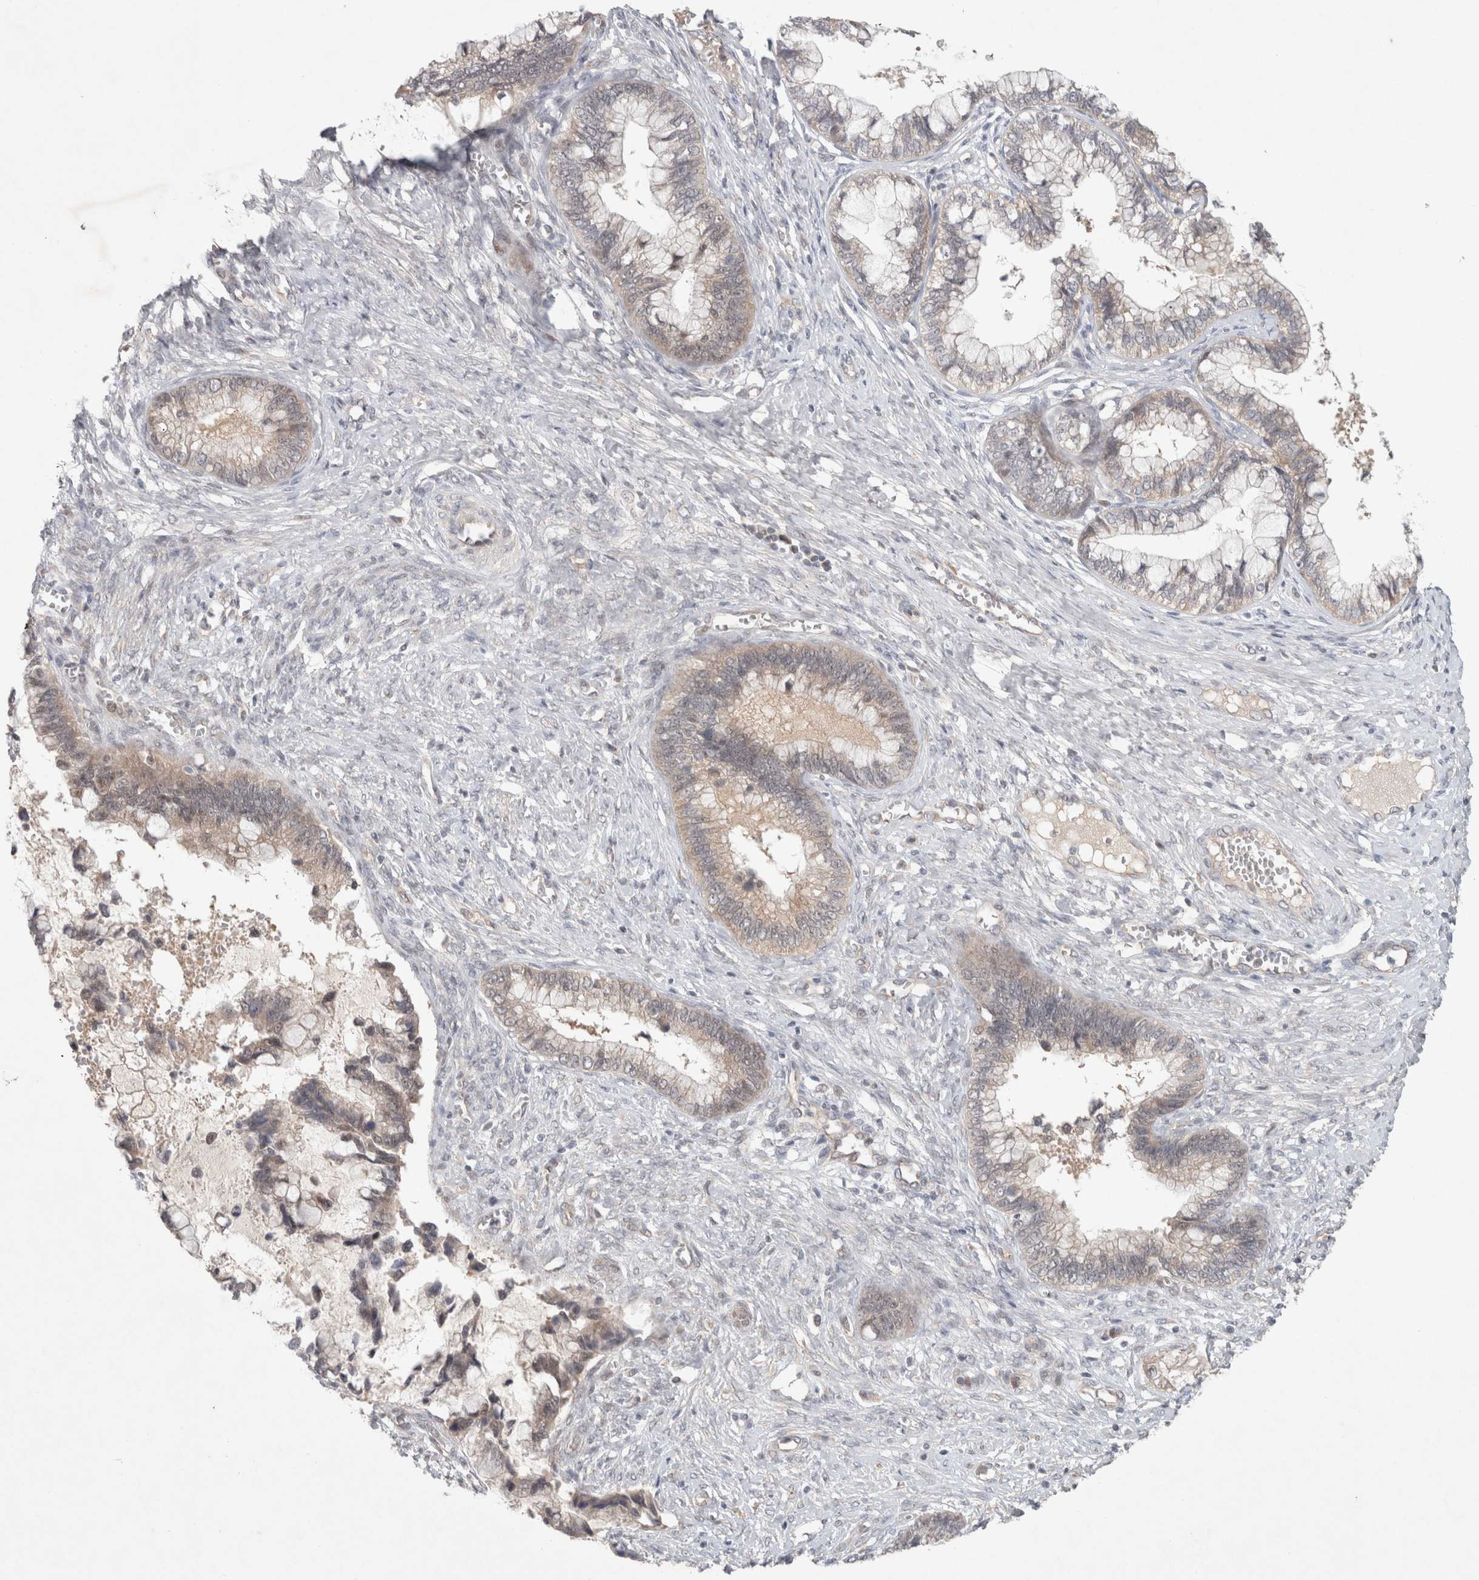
{"staining": {"intensity": "weak", "quantity": "<25%", "location": "cytoplasmic/membranous"}, "tissue": "cervical cancer", "cell_type": "Tumor cells", "image_type": "cancer", "snomed": [{"axis": "morphology", "description": "Adenocarcinoma, NOS"}, {"axis": "topography", "description": "Cervix"}], "caption": "An image of cervical cancer stained for a protein displays no brown staining in tumor cells. Nuclei are stained in blue.", "gene": "RASAL2", "patient": {"sex": "female", "age": 44}}